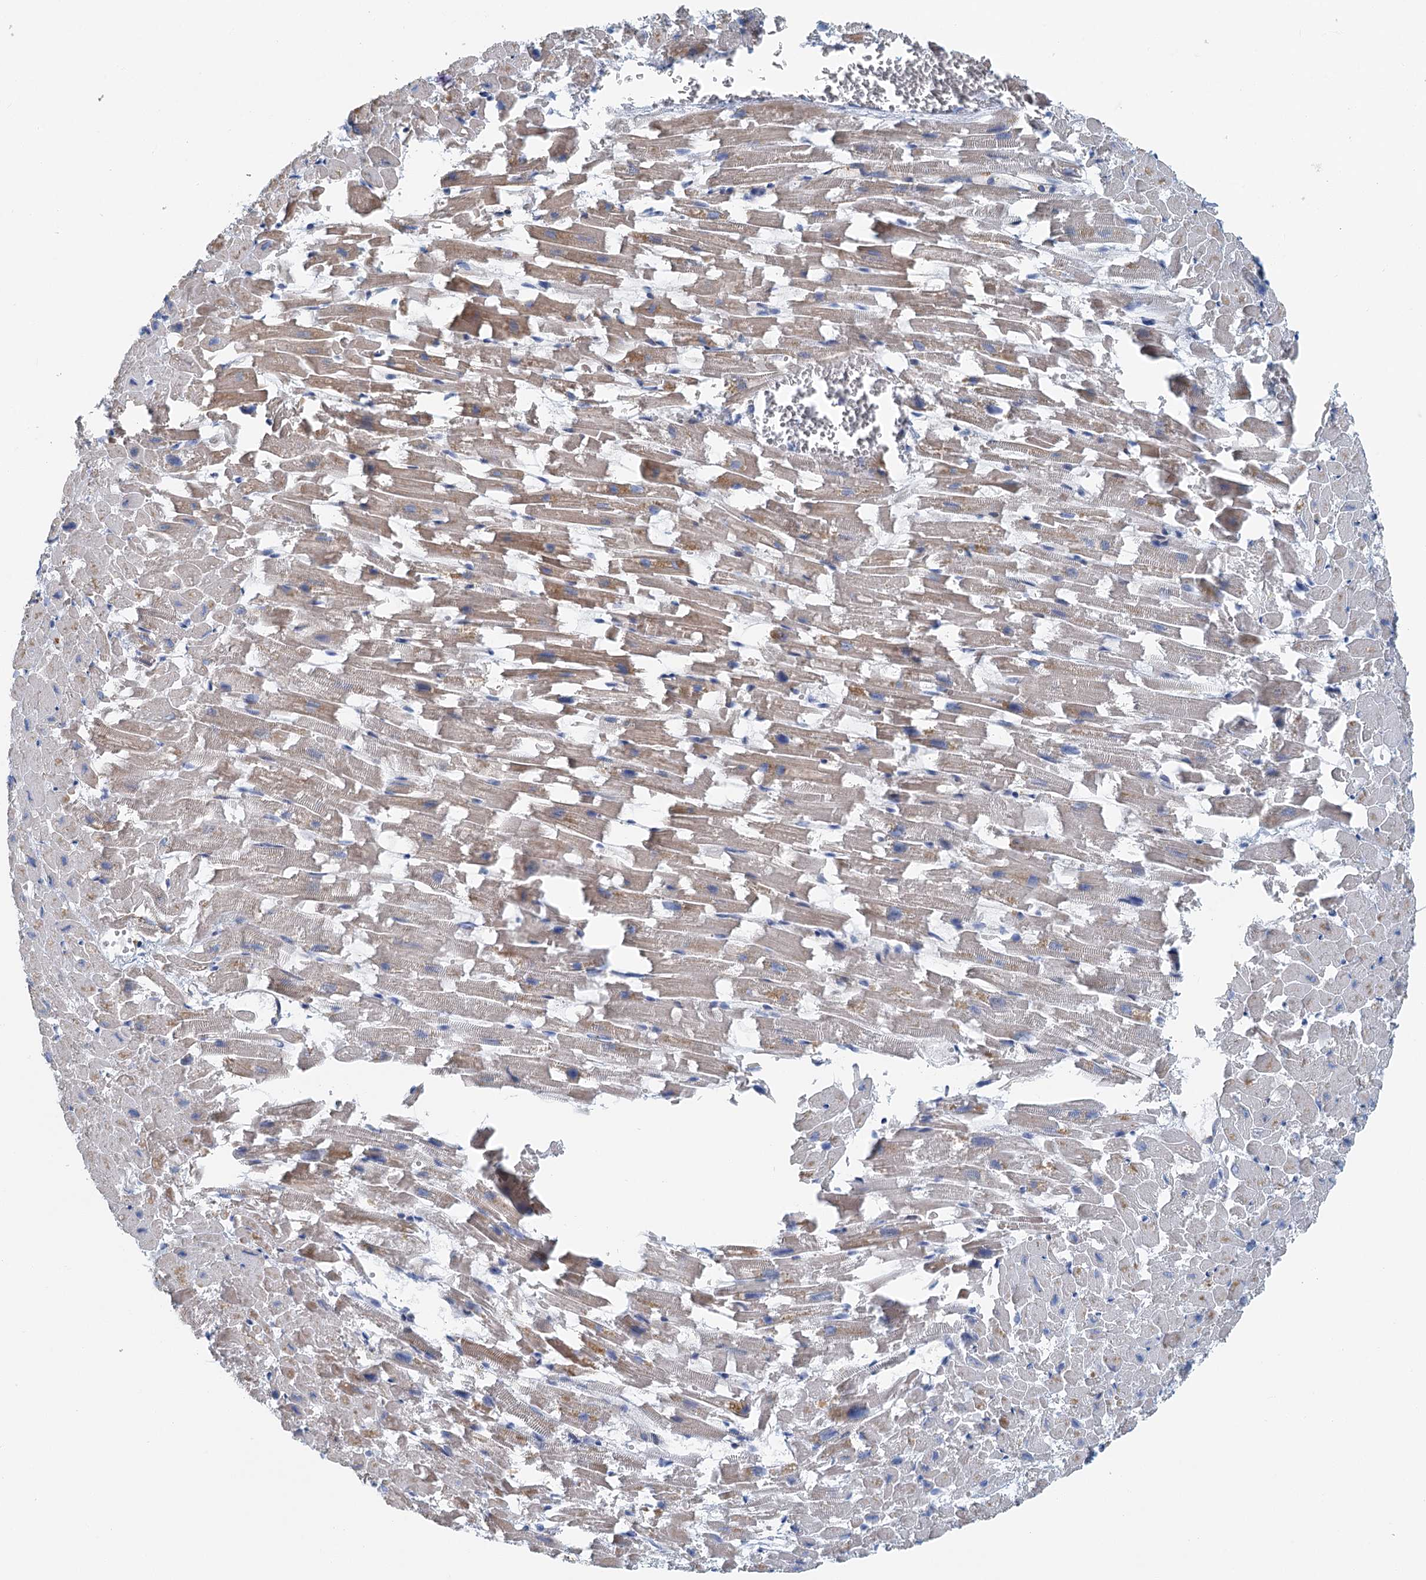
{"staining": {"intensity": "weak", "quantity": ">75%", "location": "cytoplasmic/membranous"}, "tissue": "heart muscle", "cell_type": "Cardiomyocytes", "image_type": "normal", "snomed": [{"axis": "morphology", "description": "Normal tissue, NOS"}, {"axis": "topography", "description": "Heart"}], "caption": "IHC image of normal heart muscle: heart muscle stained using IHC demonstrates low levels of weak protein expression localized specifically in the cytoplasmic/membranous of cardiomyocytes, appearing as a cytoplasmic/membranous brown color.", "gene": "ZNF527", "patient": {"sex": "female", "age": 64}}